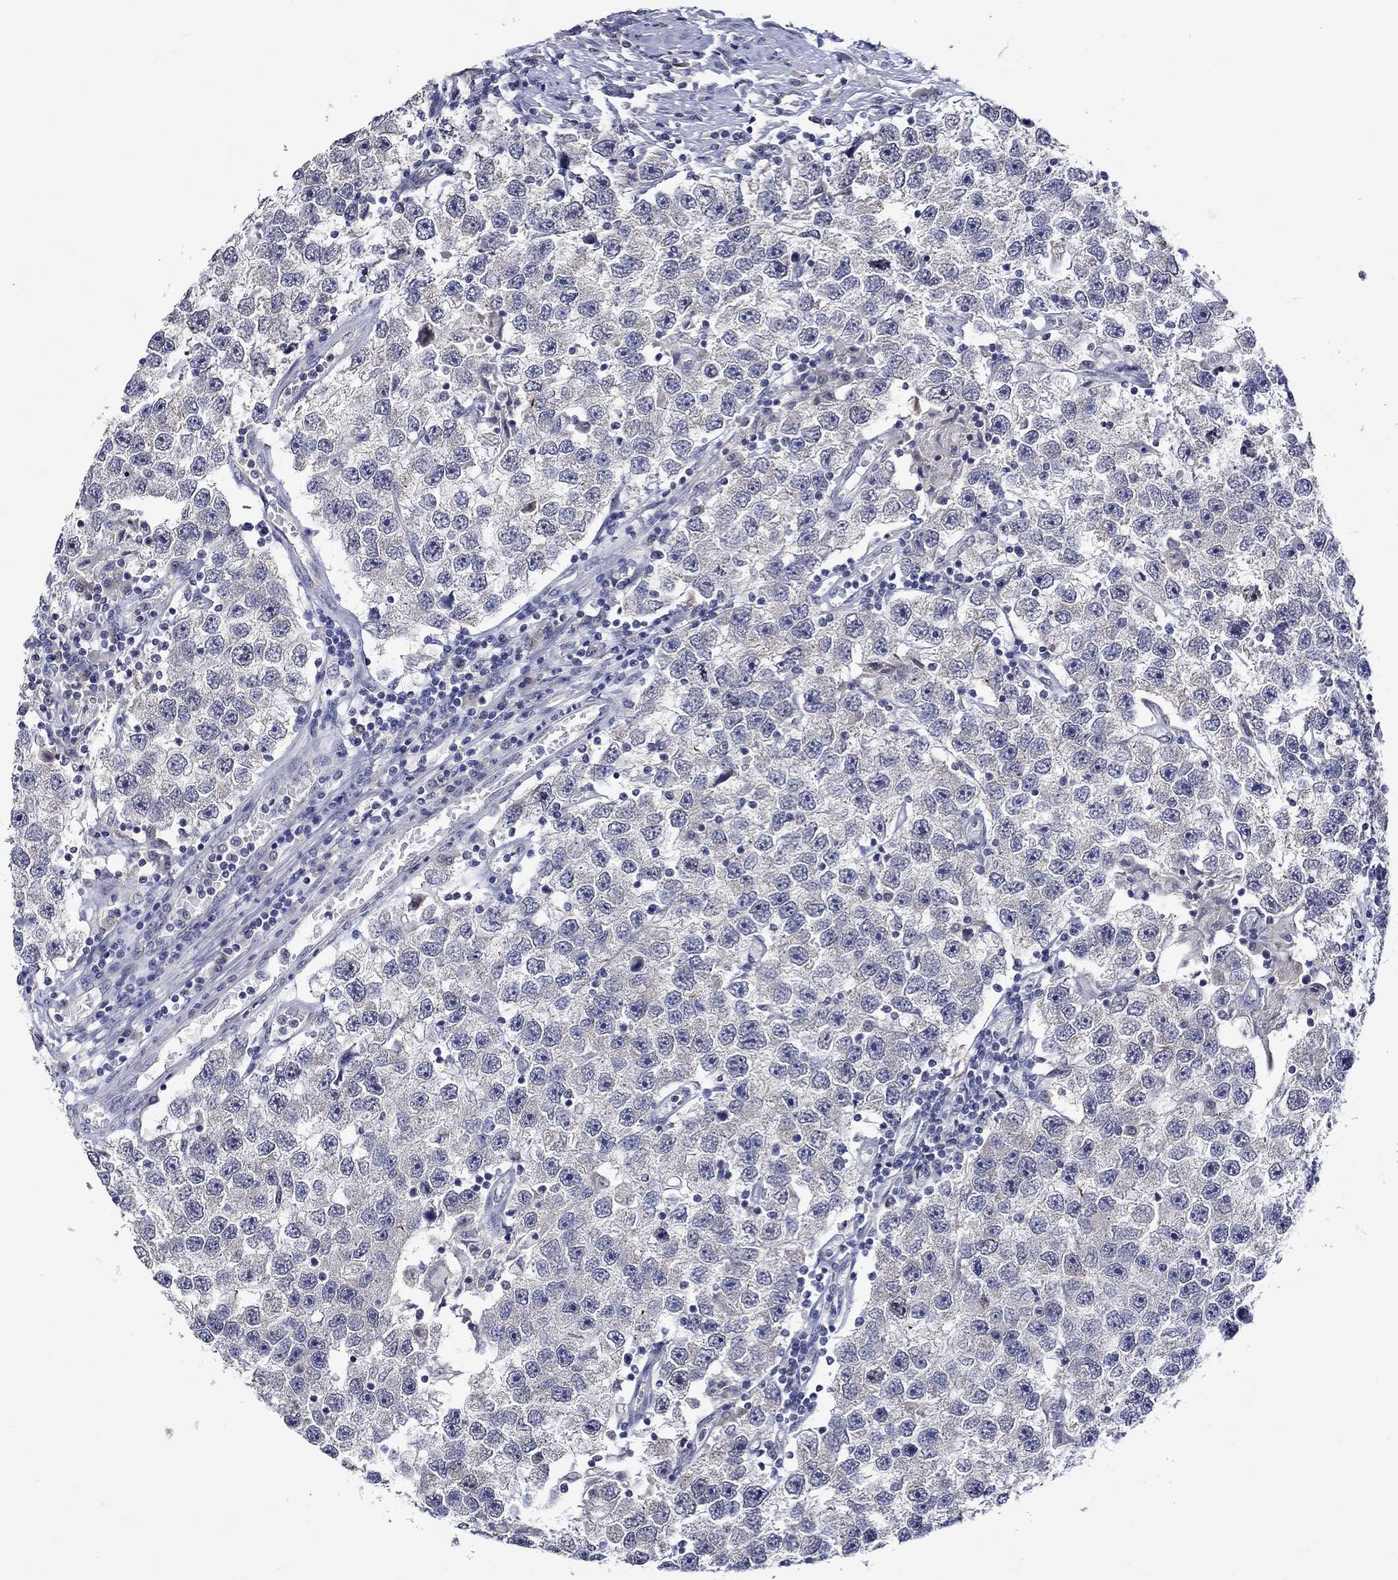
{"staining": {"intensity": "negative", "quantity": "none", "location": "none"}, "tissue": "testis cancer", "cell_type": "Tumor cells", "image_type": "cancer", "snomed": [{"axis": "morphology", "description": "Seminoma, NOS"}, {"axis": "topography", "description": "Testis"}], "caption": "The image demonstrates no significant expression in tumor cells of testis cancer (seminoma). (Brightfield microscopy of DAB immunohistochemistry (IHC) at high magnification).", "gene": "DDX3Y", "patient": {"sex": "male", "age": 26}}